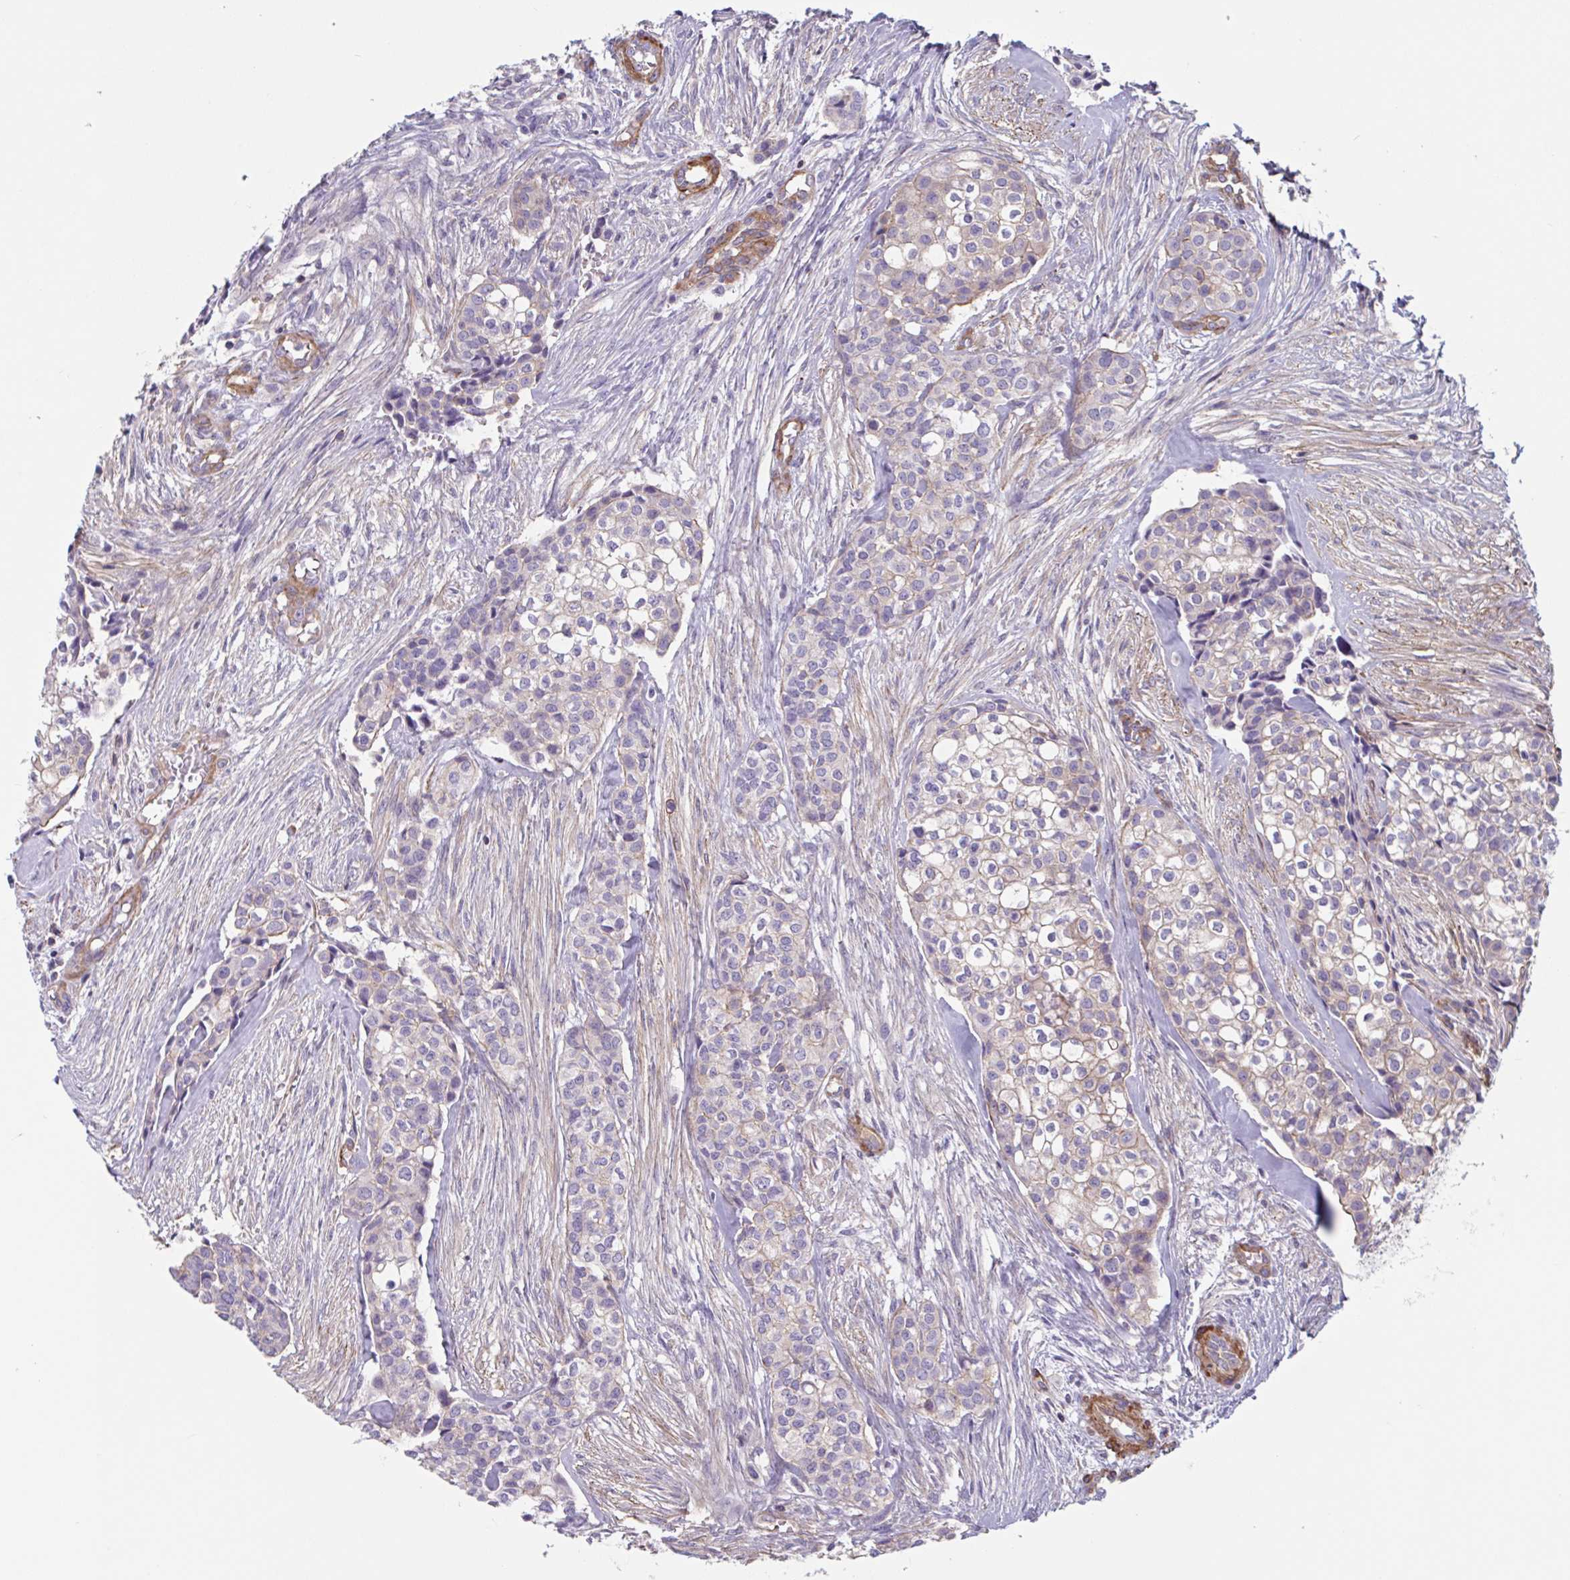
{"staining": {"intensity": "weak", "quantity": "25%-75%", "location": "cytoplasmic/membranous"}, "tissue": "head and neck cancer", "cell_type": "Tumor cells", "image_type": "cancer", "snomed": [{"axis": "morphology", "description": "Adenocarcinoma, NOS"}, {"axis": "topography", "description": "Head-Neck"}], "caption": "About 25%-75% of tumor cells in head and neck cancer (adenocarcinoma) show weak cytoplasmic/membranous protein positivity as visualized by brown immunohistochemical staining.", "gene": "SHISA7", "patient": {"sex": "male", "age": 81}}